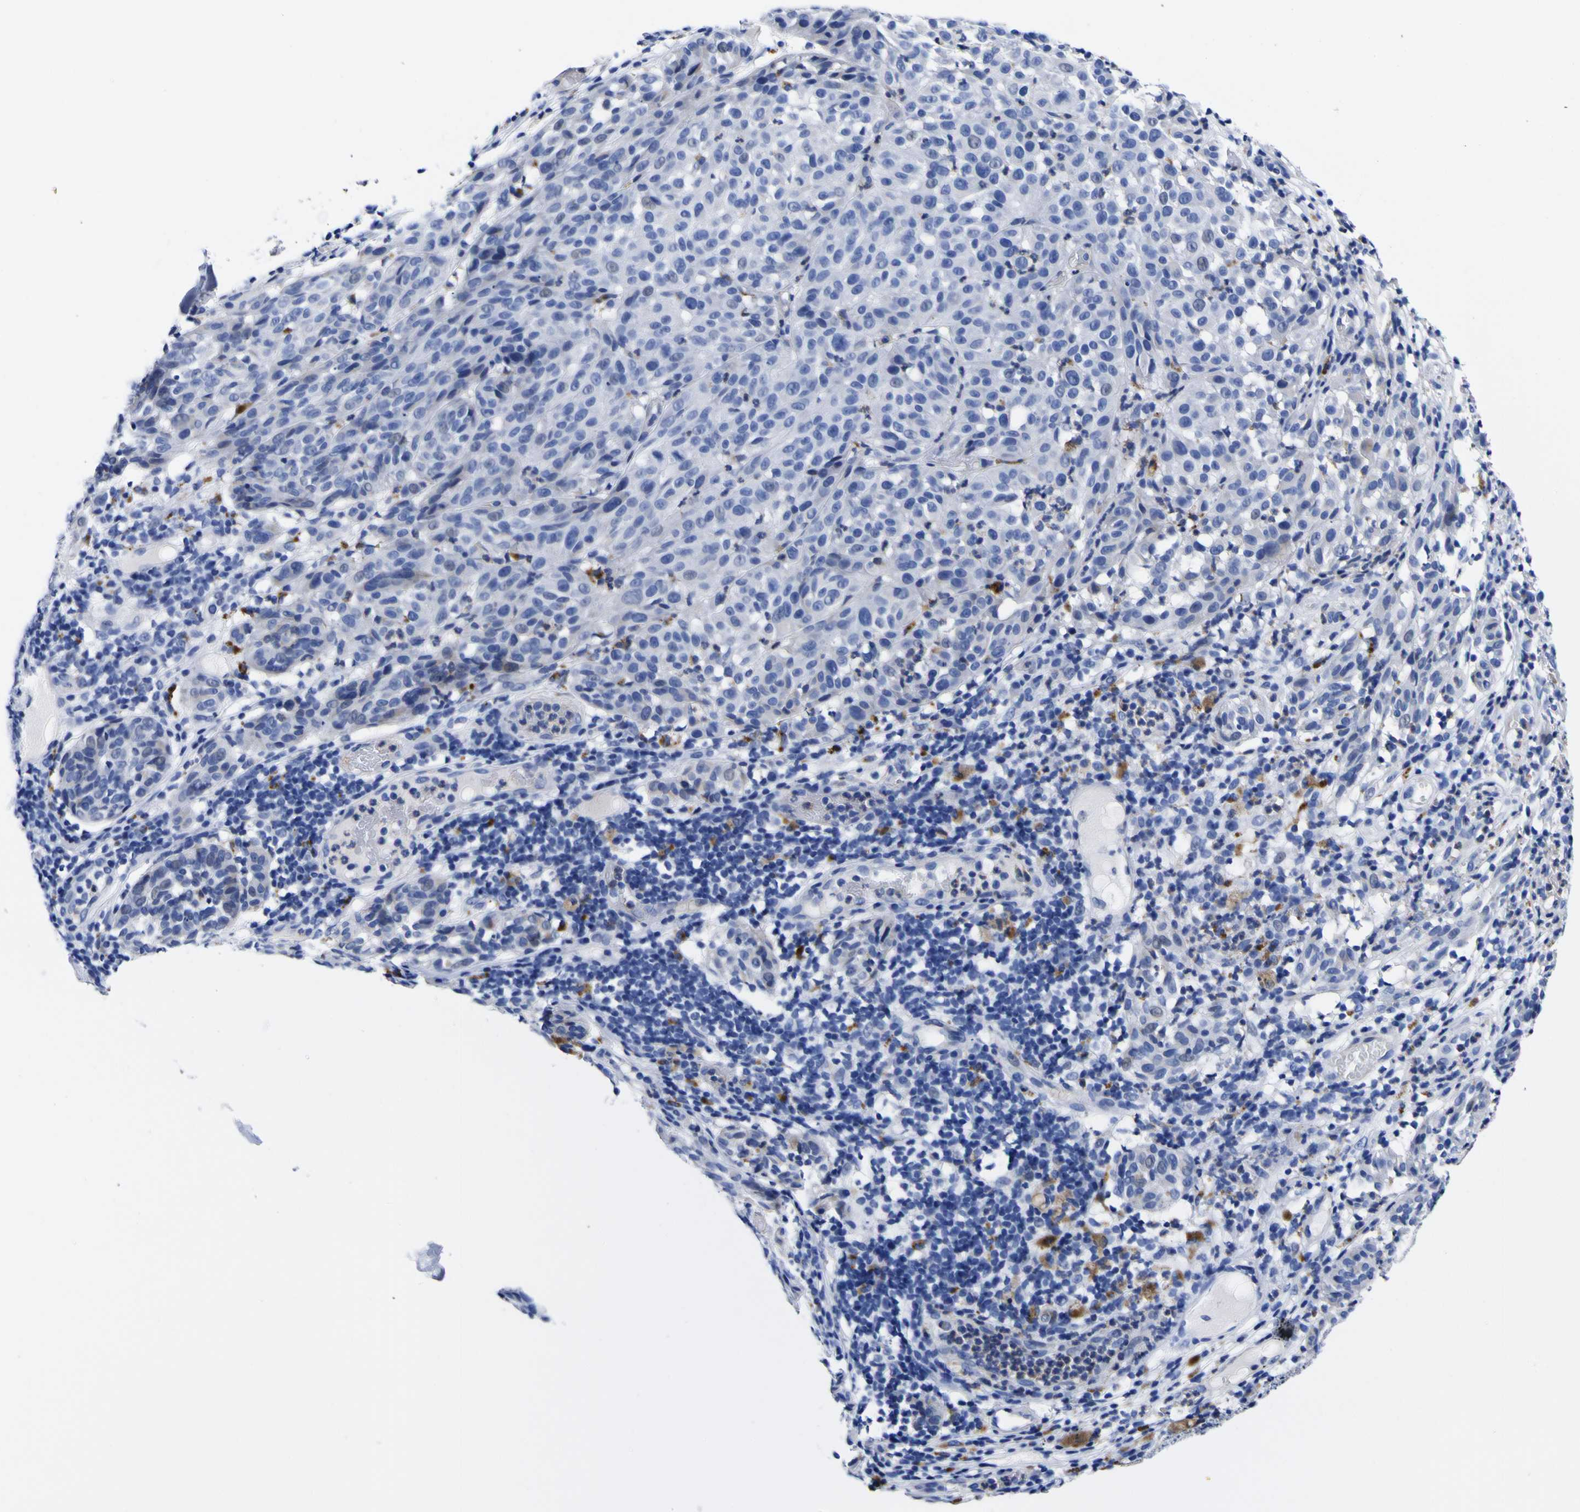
{"staining": {"intensity": "negative", "quantity": "none", "location": "none"}, "tissue": "melanoma", "cell_type": "Tumor cells", "image_type": "cancer", "snomed": [{"axis": "morphology", "description": "Malignant melanoma, NOS"}, {"axis": "topography", "description": "Skin"}], "caption": "Immunohistochemistry of human malignant melanoma displays no staining in tumor cells.", "gene": "HLA-DQA1", "patient": {"sex": "female", "age": 46}}